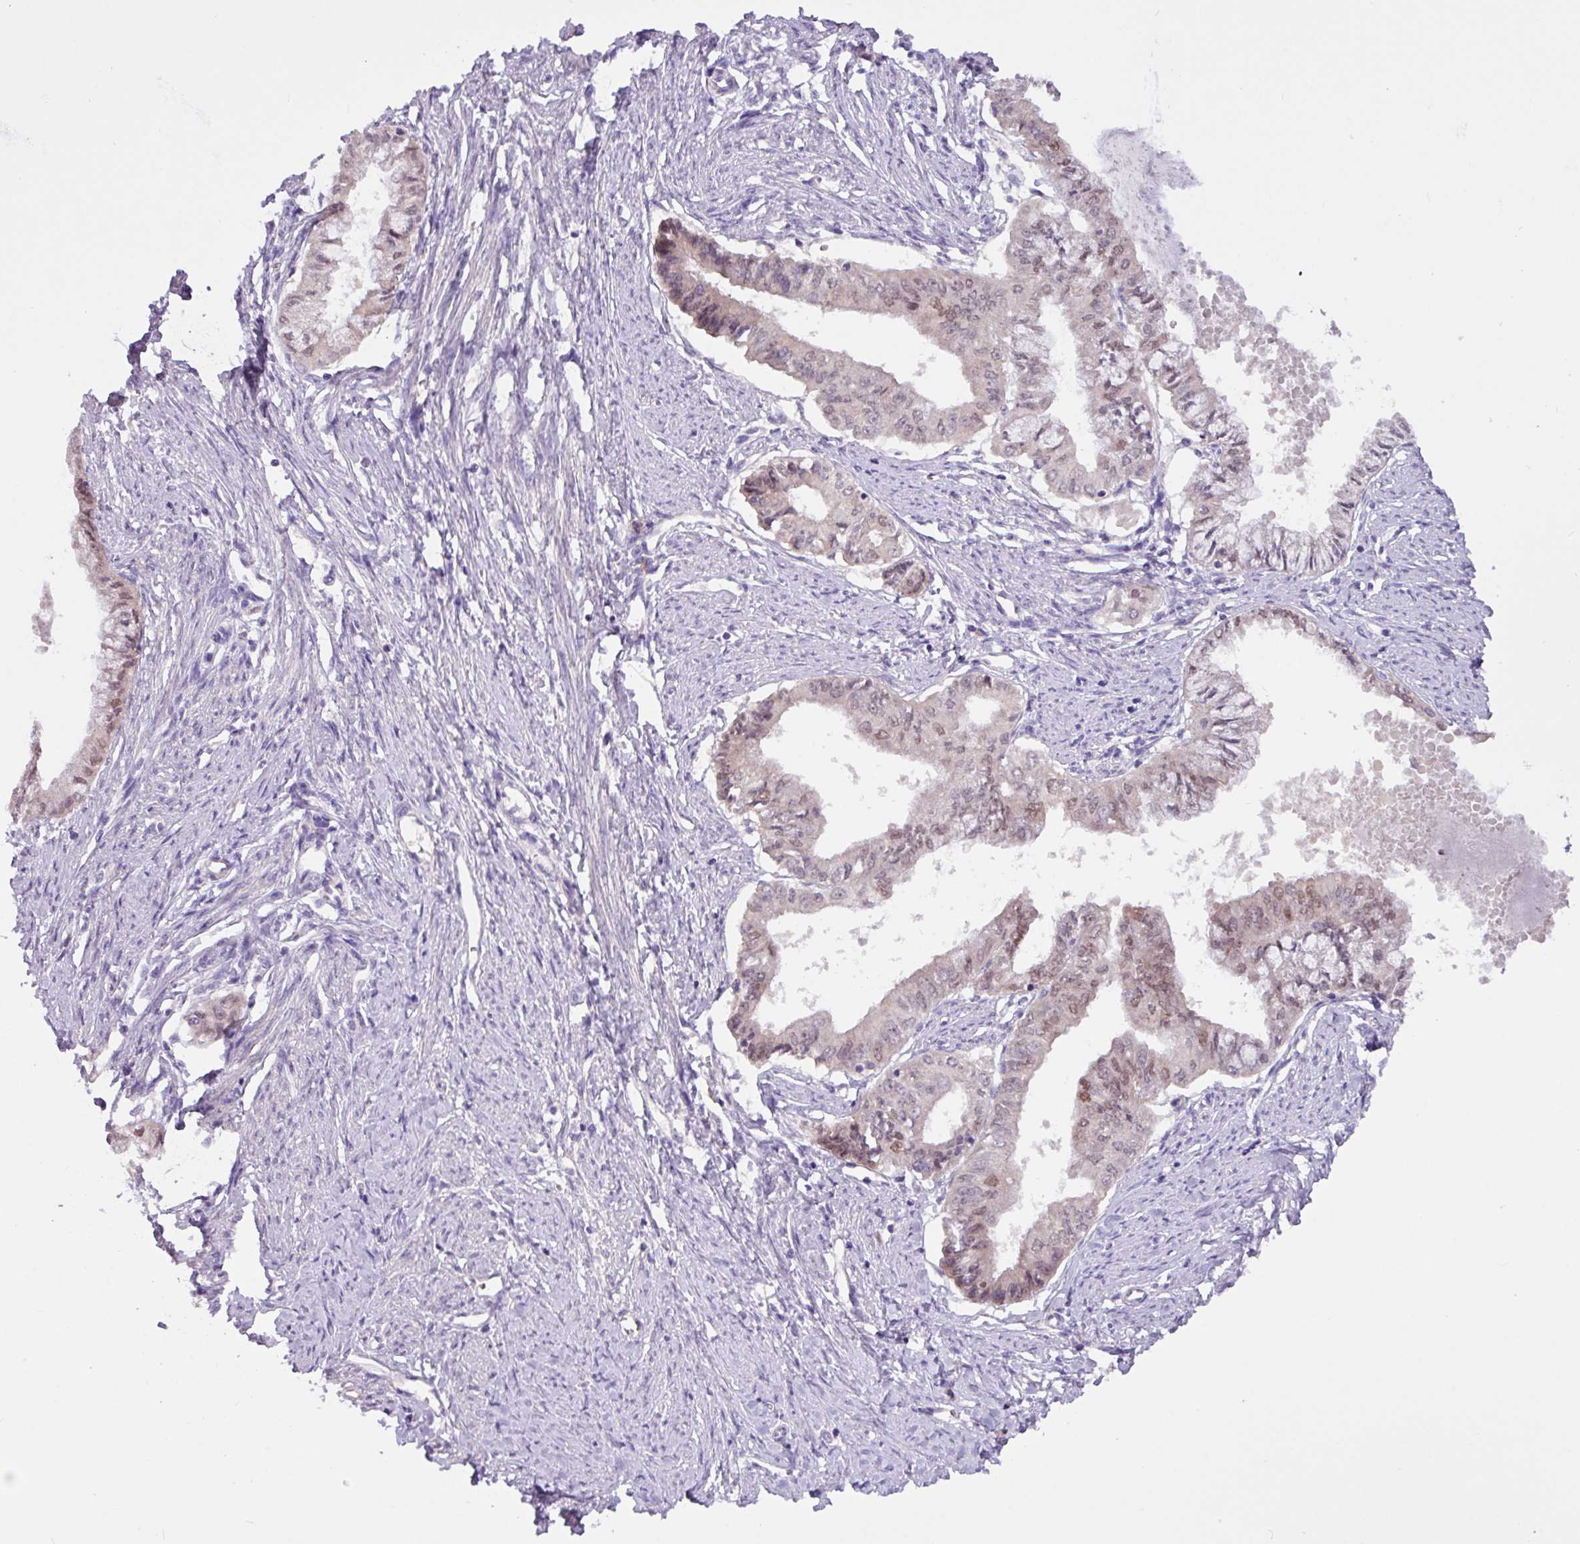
{"staining": {"intensity": "weak", "quantity": "25%-75%", "location": "nuclear"}, "tissue": "endometrial cancer", "cell_type": "Tumor cells", "image_type": "cancer", "snomed": [{"axis": "morphology", "description": "Adenocarcinoma, NOS"}, {"axis": "topography", "description": "Endometrium"}], "caption": "Protein expression analysis of human endometrial cancer (adenocarcinoma) reveals weak nuclear staining in approximately 25%-75% of tumor cells.", "gene": "PAX8", "patient": {"sex": "female", "age": 76}}